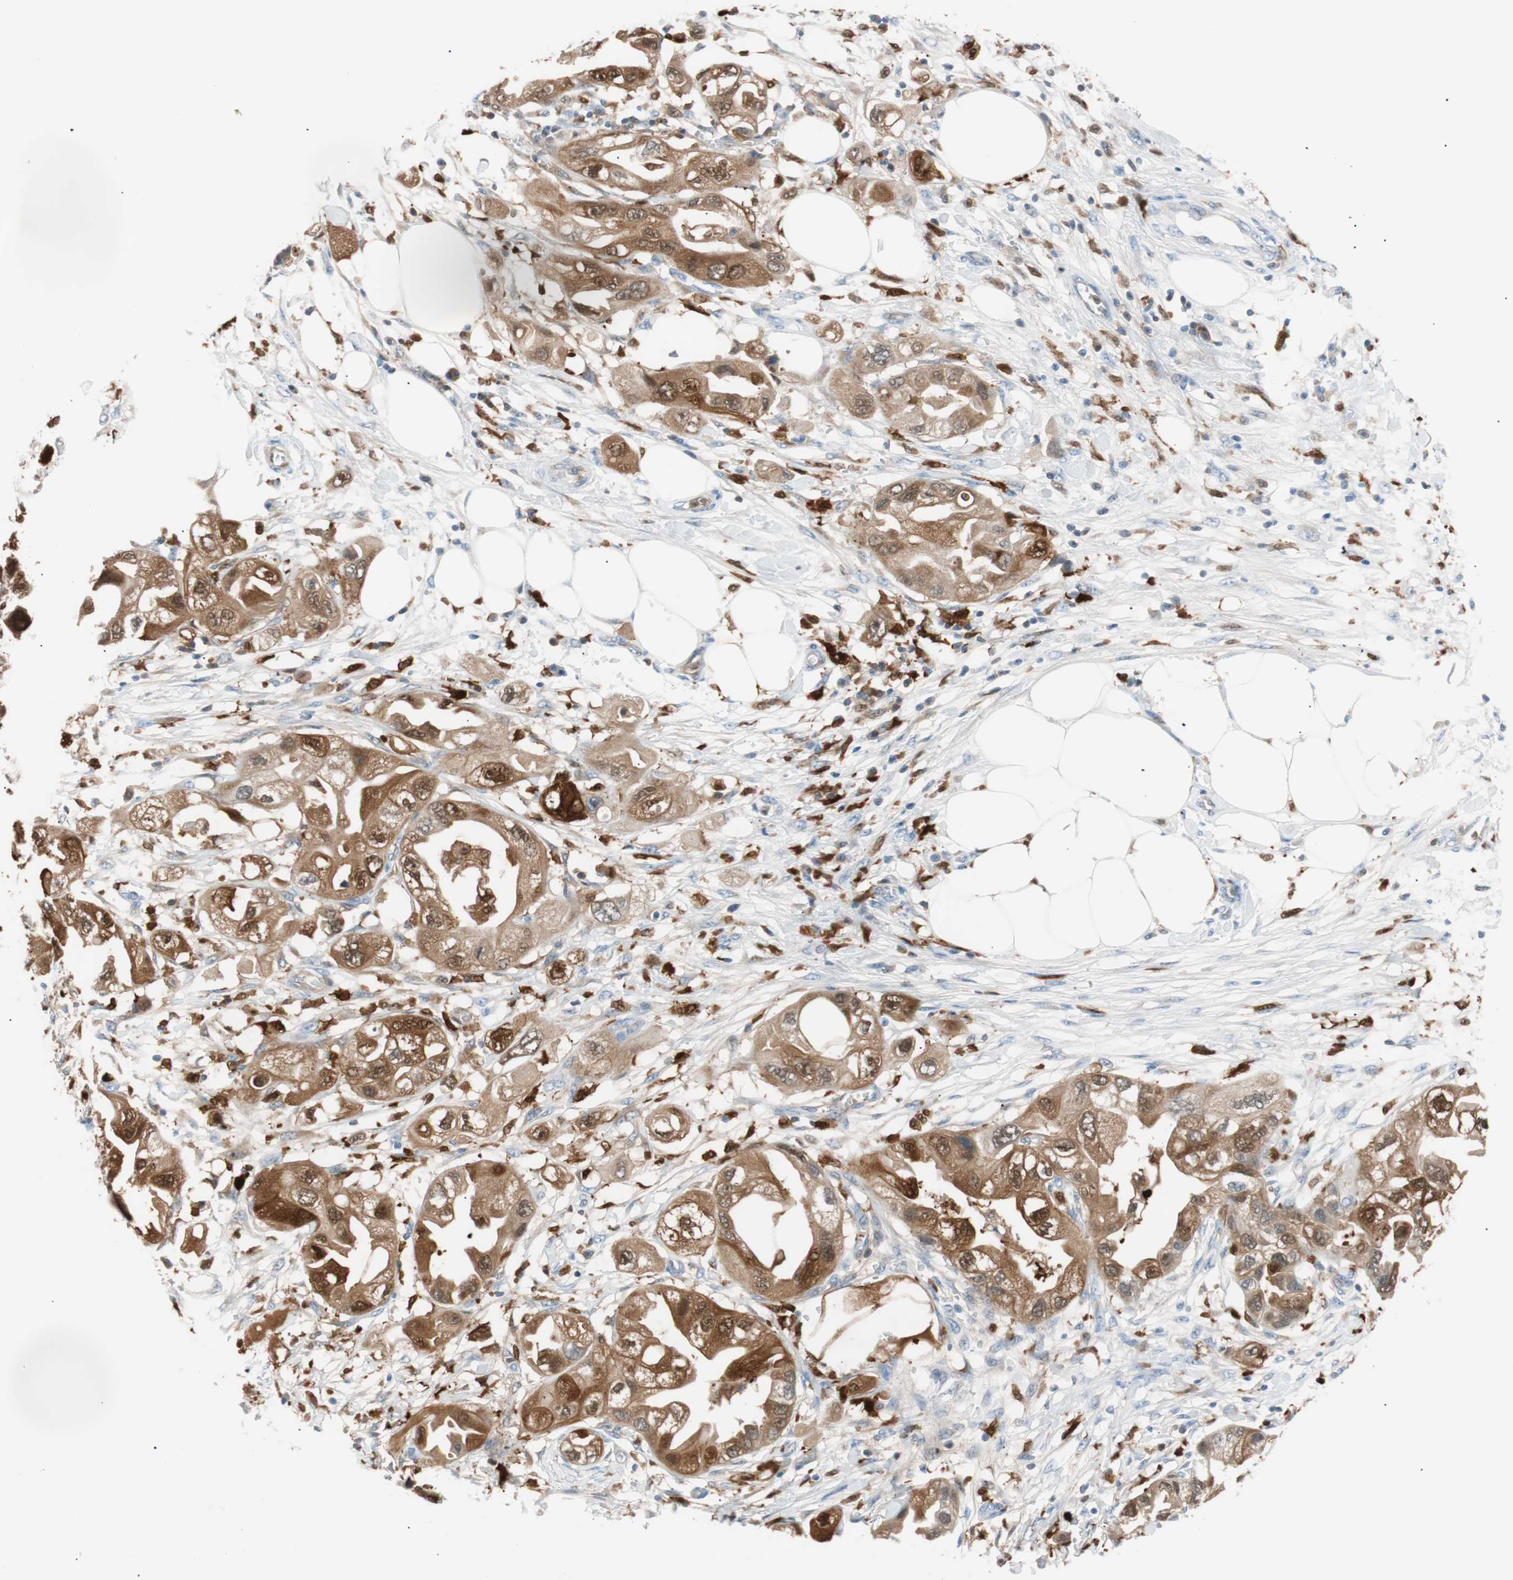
{"staining": {"intensity": "strong", "quantity": ">75%", "location": "cytoplasmic/membranous,nuclear"}, "tissue": "endometrial cancer", "cell_type": "Tumor cells", "image_type": "cancer", "snomed": [{"axis": "morphology", "description": "Adenocarcinoma, NOS"}, {"axis": "topography", "description": "Endometrium"}], "caption": "Approximately >75% of tumor cells in human endometrial cancer display strong cytoplasmic/membranous and nuclear protein expression as visualized by brown immunohistochemical staining.", "gene": "IL18", "patient": {"sex": "female", "age": 67}}